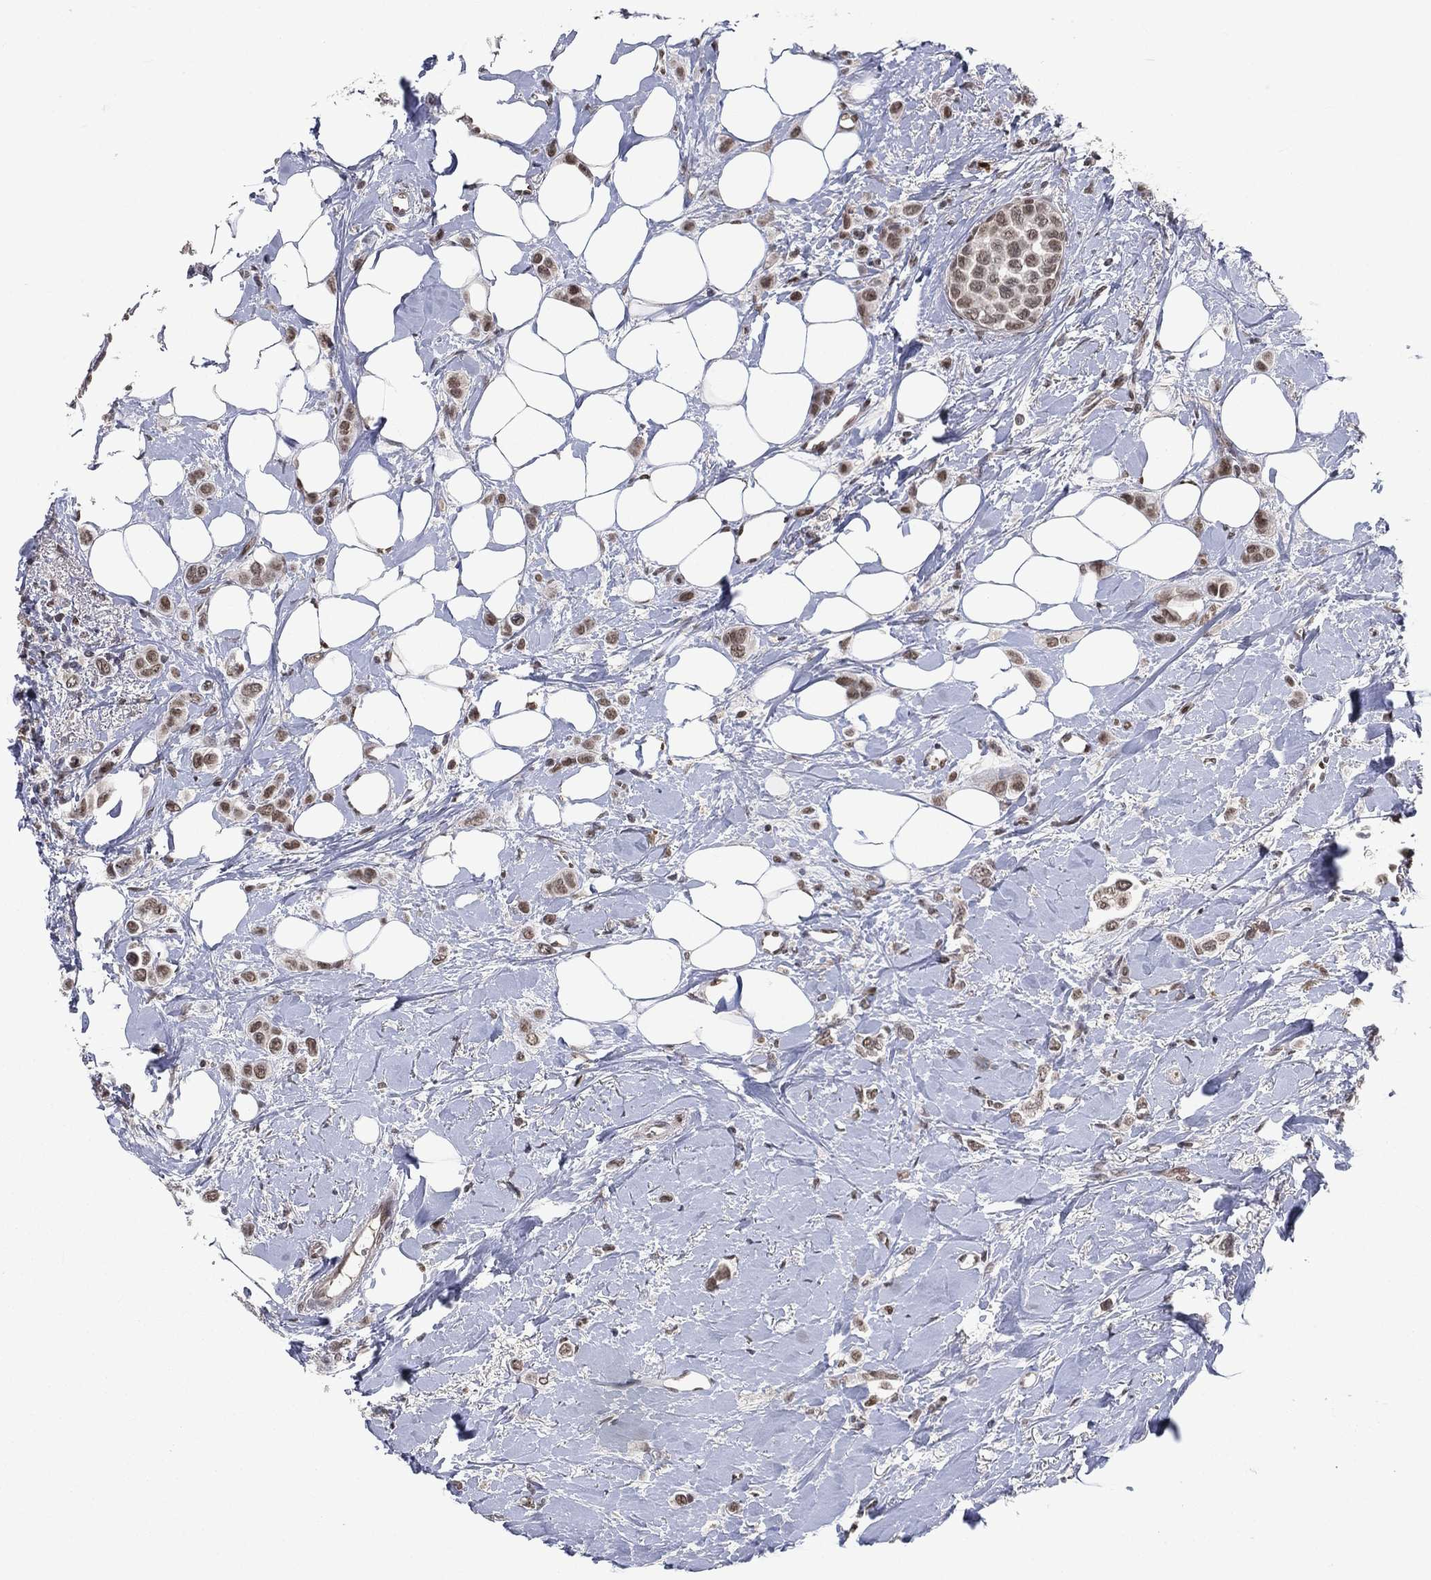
{"staining": {"intensity": "weak", "quantity": ">75%", "location": "nuclear"}, "tissue": "breast cancer", "cell_type": "Tumor cells", "image_type": "cancer", "snomed": [{"axis": "morphology", "description": "Lobular carcinoma"}, {"axis": "topography", "description": "Breast"}], "caption": "Weak nuclear protein staining is seen in approximately >75% of tumor cells in breast cancer. (Brightfield microscopy of DAB IHC at high magnification).", "gene": "YLPM1", "patient": {"sex": "female", "age": 66}}